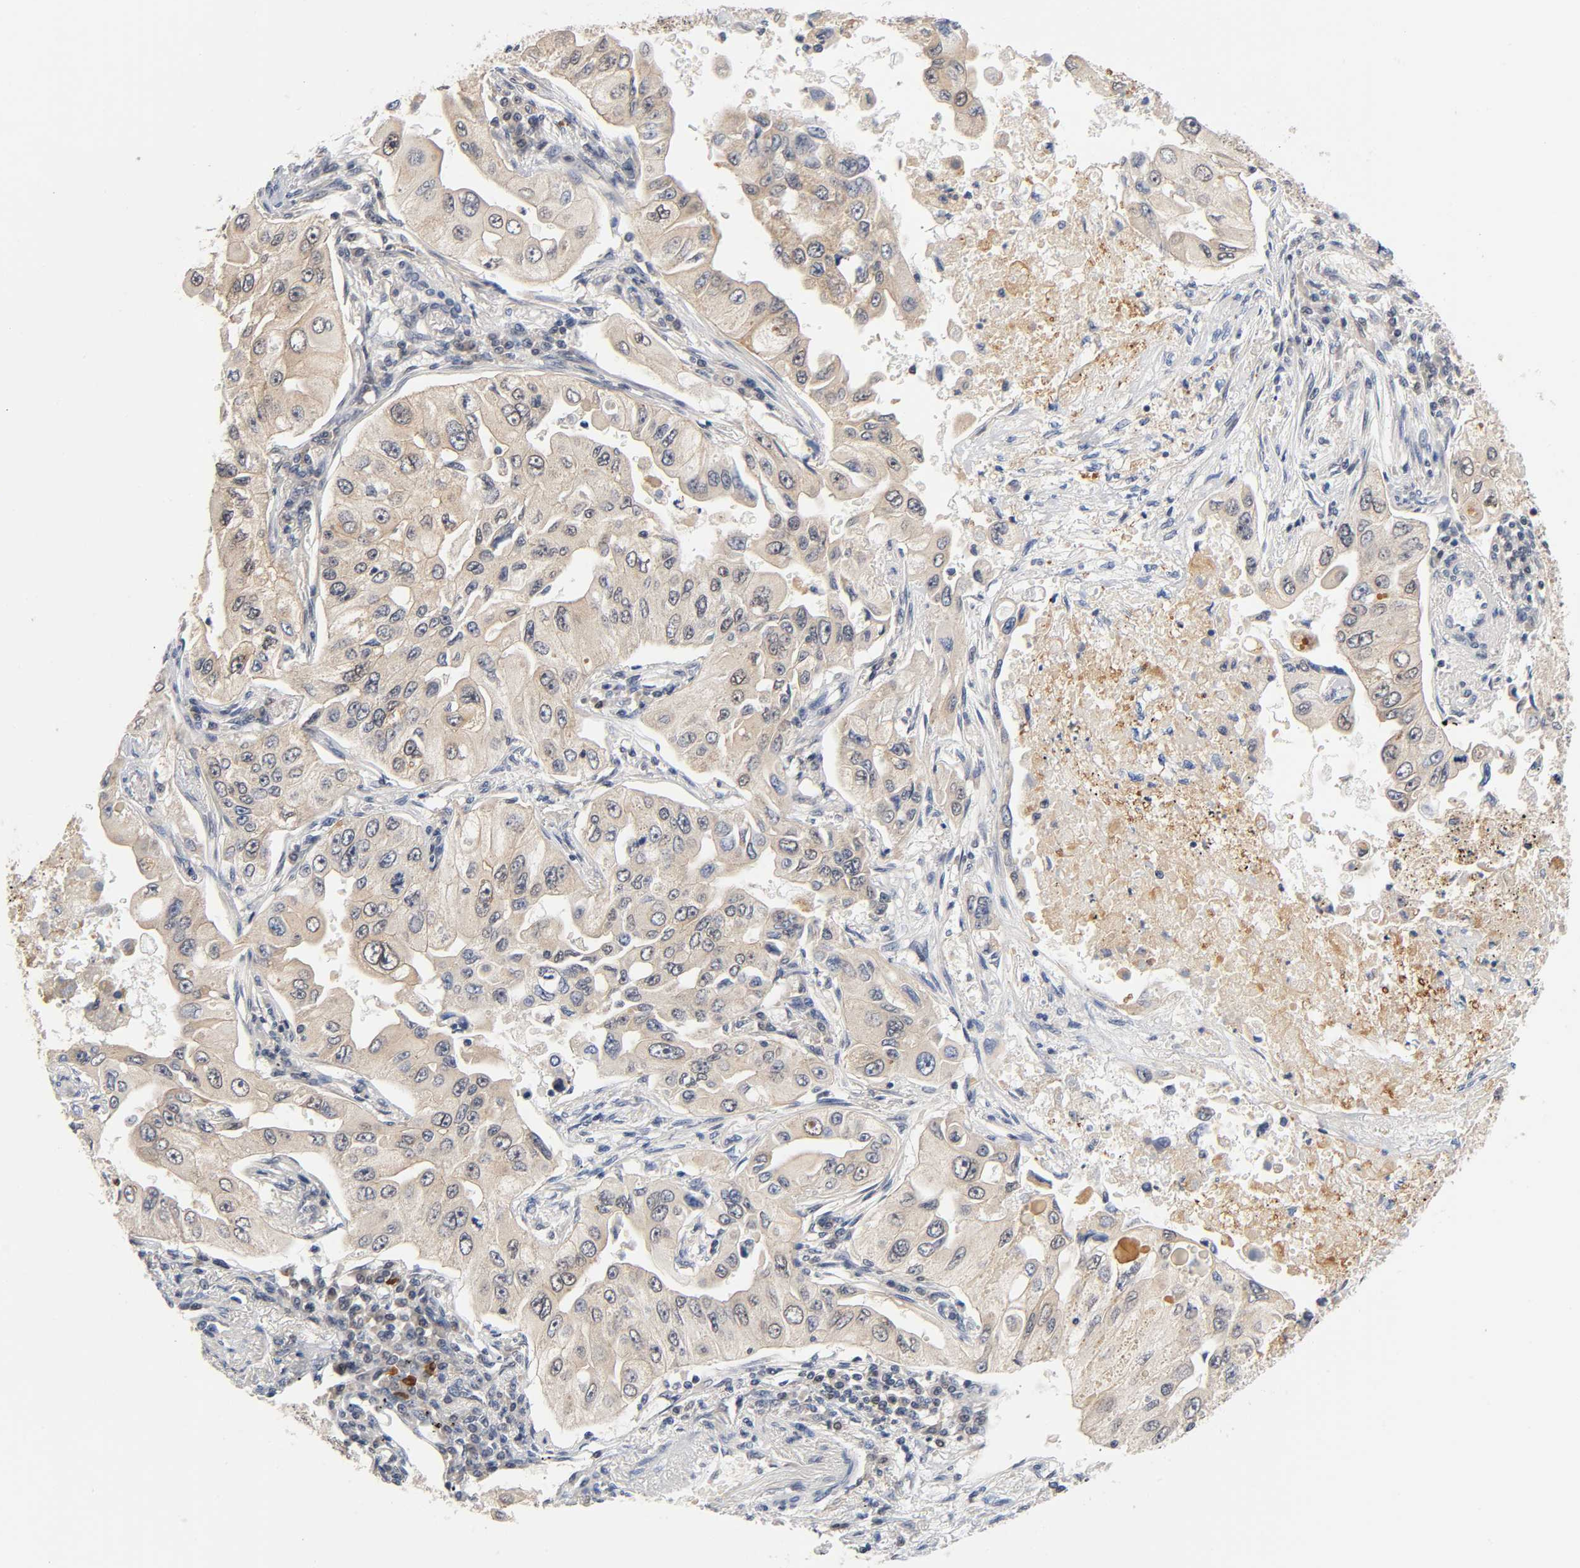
{"staining": {"intensity": "weak", "quantity": ">75%", "location": "cytoplasmic/membranous"}, "tissue": "lung cancer", "cell_type": "Tumor cells", "image_type": "cancer", "snomed": [{"axis": "morphology", "description": "Adenocarcinoma, NOS"}, {"axis": "topography", "description": "Lung"}], "caption": "IHC (DAB (3,3'-diaminobenzidine)) staining of human lung cancer displays weak cytoplasmic/membranous protein expression in about >75% of tumor cells. The staining was performed using DAB, with brown indicating positive protein expression. Nuclei are stained blue with hematoxylin.", "gene": "PRKAB1", "patient": {"sex": "male", "age": 84}}